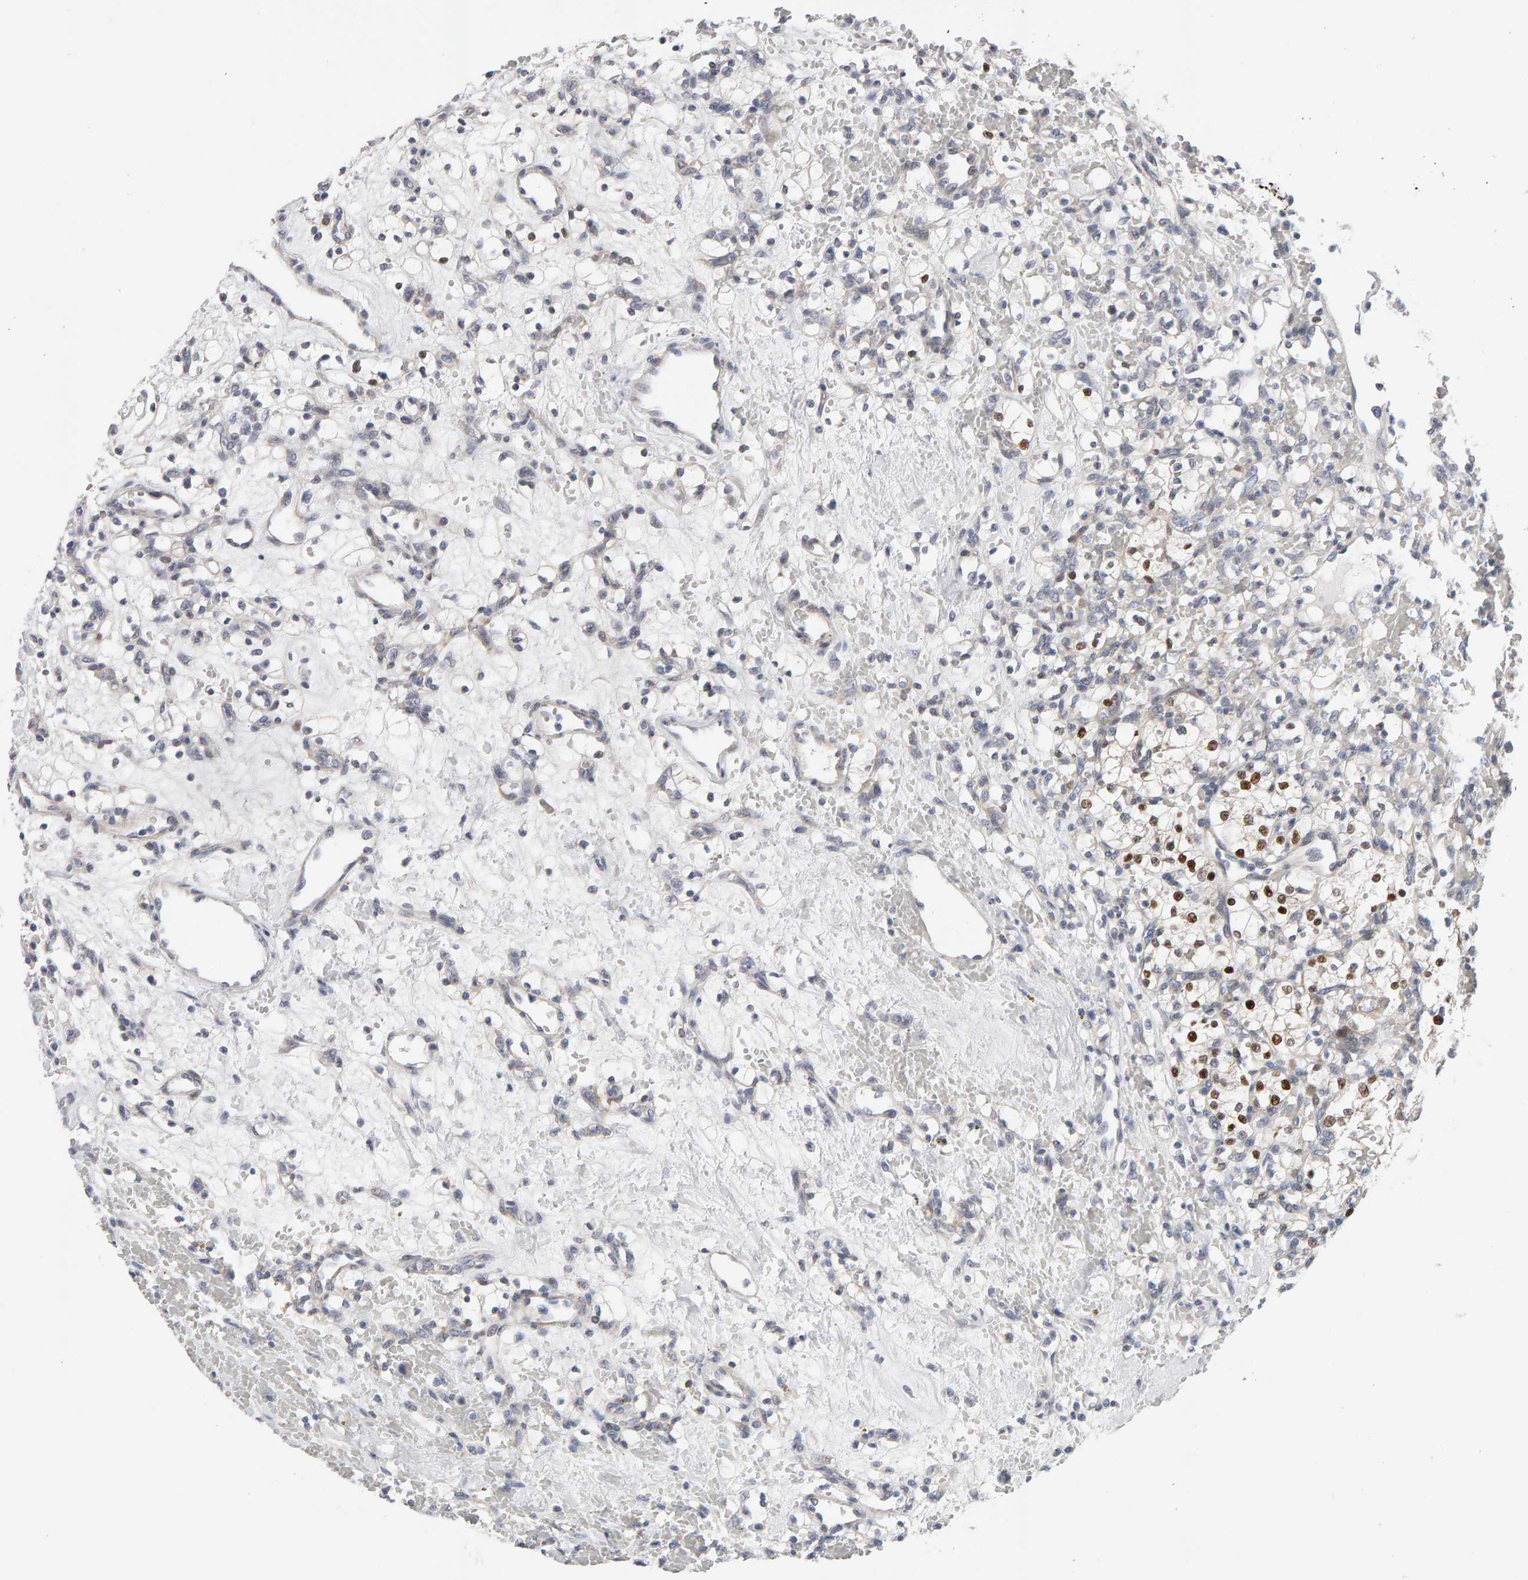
{"staining": {"intensity": "moderate", "quantity": "<25%", "location": "nuclear"}, "tissue": "renal cancer", "cell_type": "Tumor cells", "image_type": "cancer", "snomed": [{"axis": "morphology", "description": "Adenocarcinoma, NOS"}, {"axis": "topography", "description": "Kidney"}], "caption": "Renal adenocarcinoma was stained to show a protein in brown. There is low levels of moderate nuclear positivity in approximately <25% of tumor cells.", "gene": "HNF4A", "patient": {"sex": "female", "age": 60}}